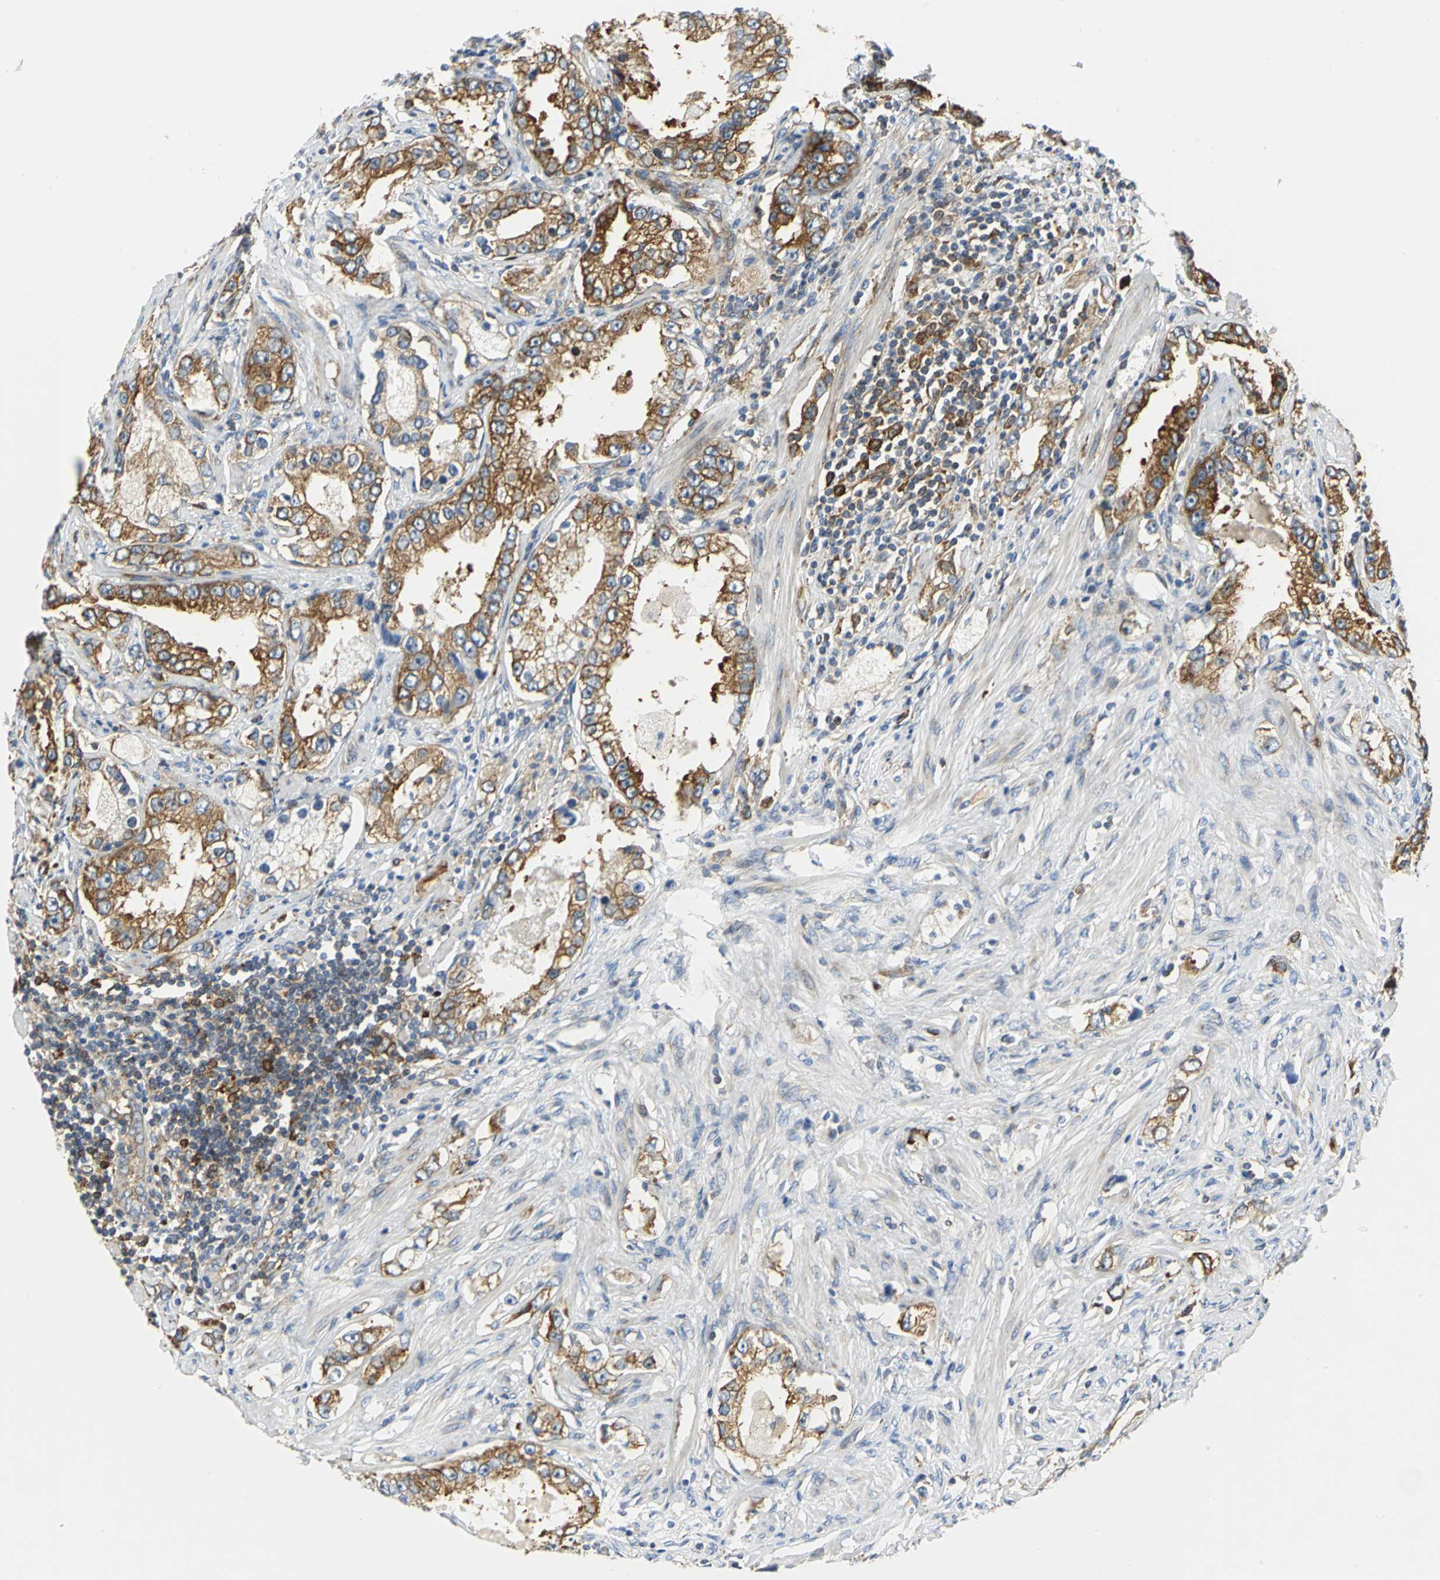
{"staining": {"intensity": "moderate", "quantity": ">75%", "location": "cytoplasmic/membranous"}, "tissue": "prostate cancer", "cell_type": "Tumor cells", "image_type": "cancer", "snomed": [{"axis": "morphology", "description": "Adenocarcinoma, High grade"}, {"axis": "topography", "description": "Prostate"}], "caption": "Protein staining of prostate cancer (adenocarcinoma (high-grade)) tissue demonstrates moderate cytoplasmic/membranous staining in about >75% of tumor cells. (brown staining indicates protein expression, while blue staining denotes nuclei).", "gene": "YBX1", "patient": {"sex": "male", "age": 63}}